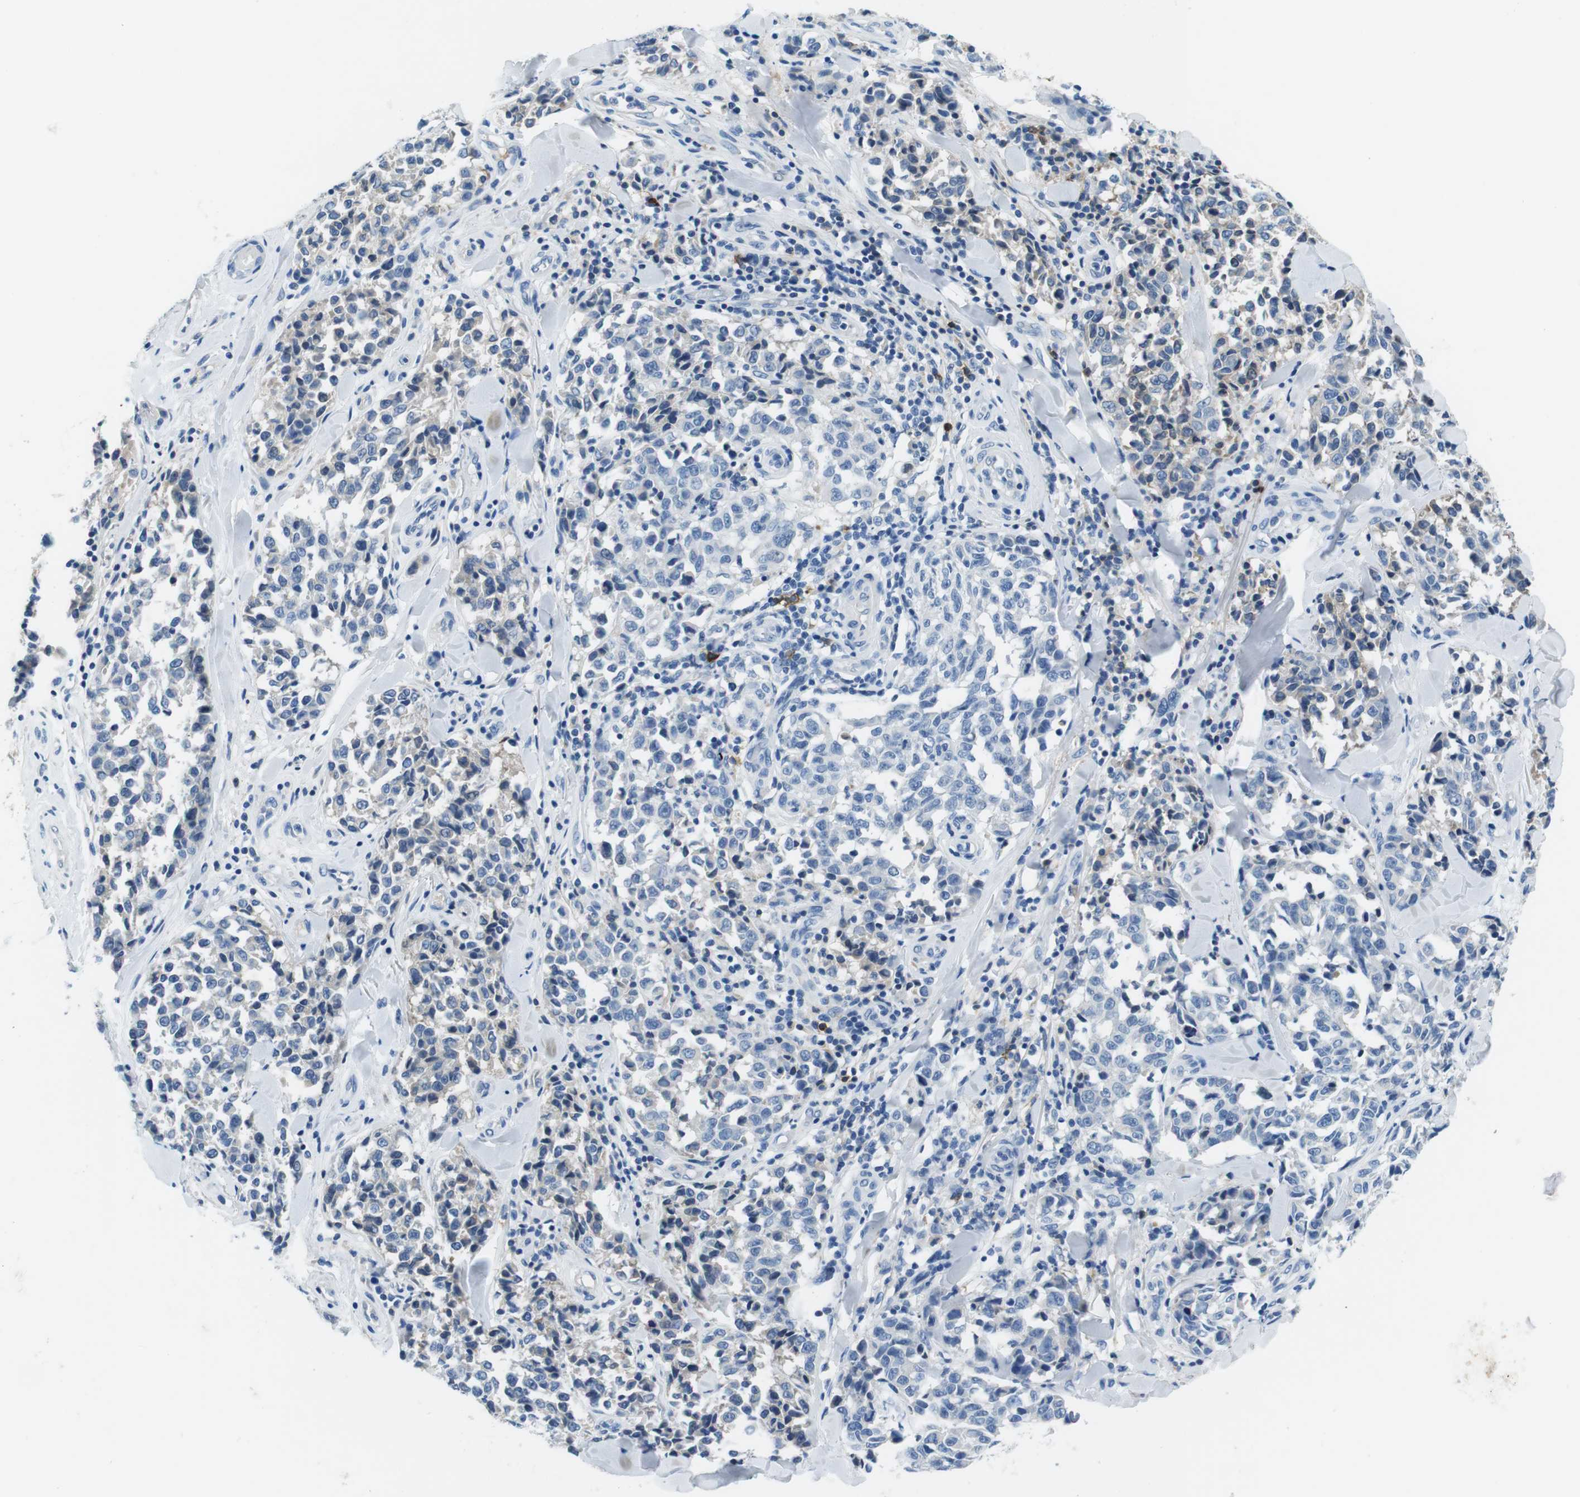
{"staining": {"intensity": "negative", "quantity": "none", "location": "none"}, "tissue": "melanoma", "cell_type": "Tumor cells", "image_type": "cancer", "snomed": [{"axis": "morphology", "description": "Malignant melanoma, NOS"}, {"axis": "topography", "description": "Skin"}], "caption": "This histopathology image is of melanoma stained with immunohistochemistry to label a protein in brown with the nuclei are counter-stained blue. There is no positivity in tumor cells. (Stains: DAB (3,3'-diaminobenzidine) immunohistochemistry with hematoxylin counter stain, Microscopy: brightfield microscopy at high magnification).", "gene": "IGHD", "patient": {"sex": "female", "age": 64}}